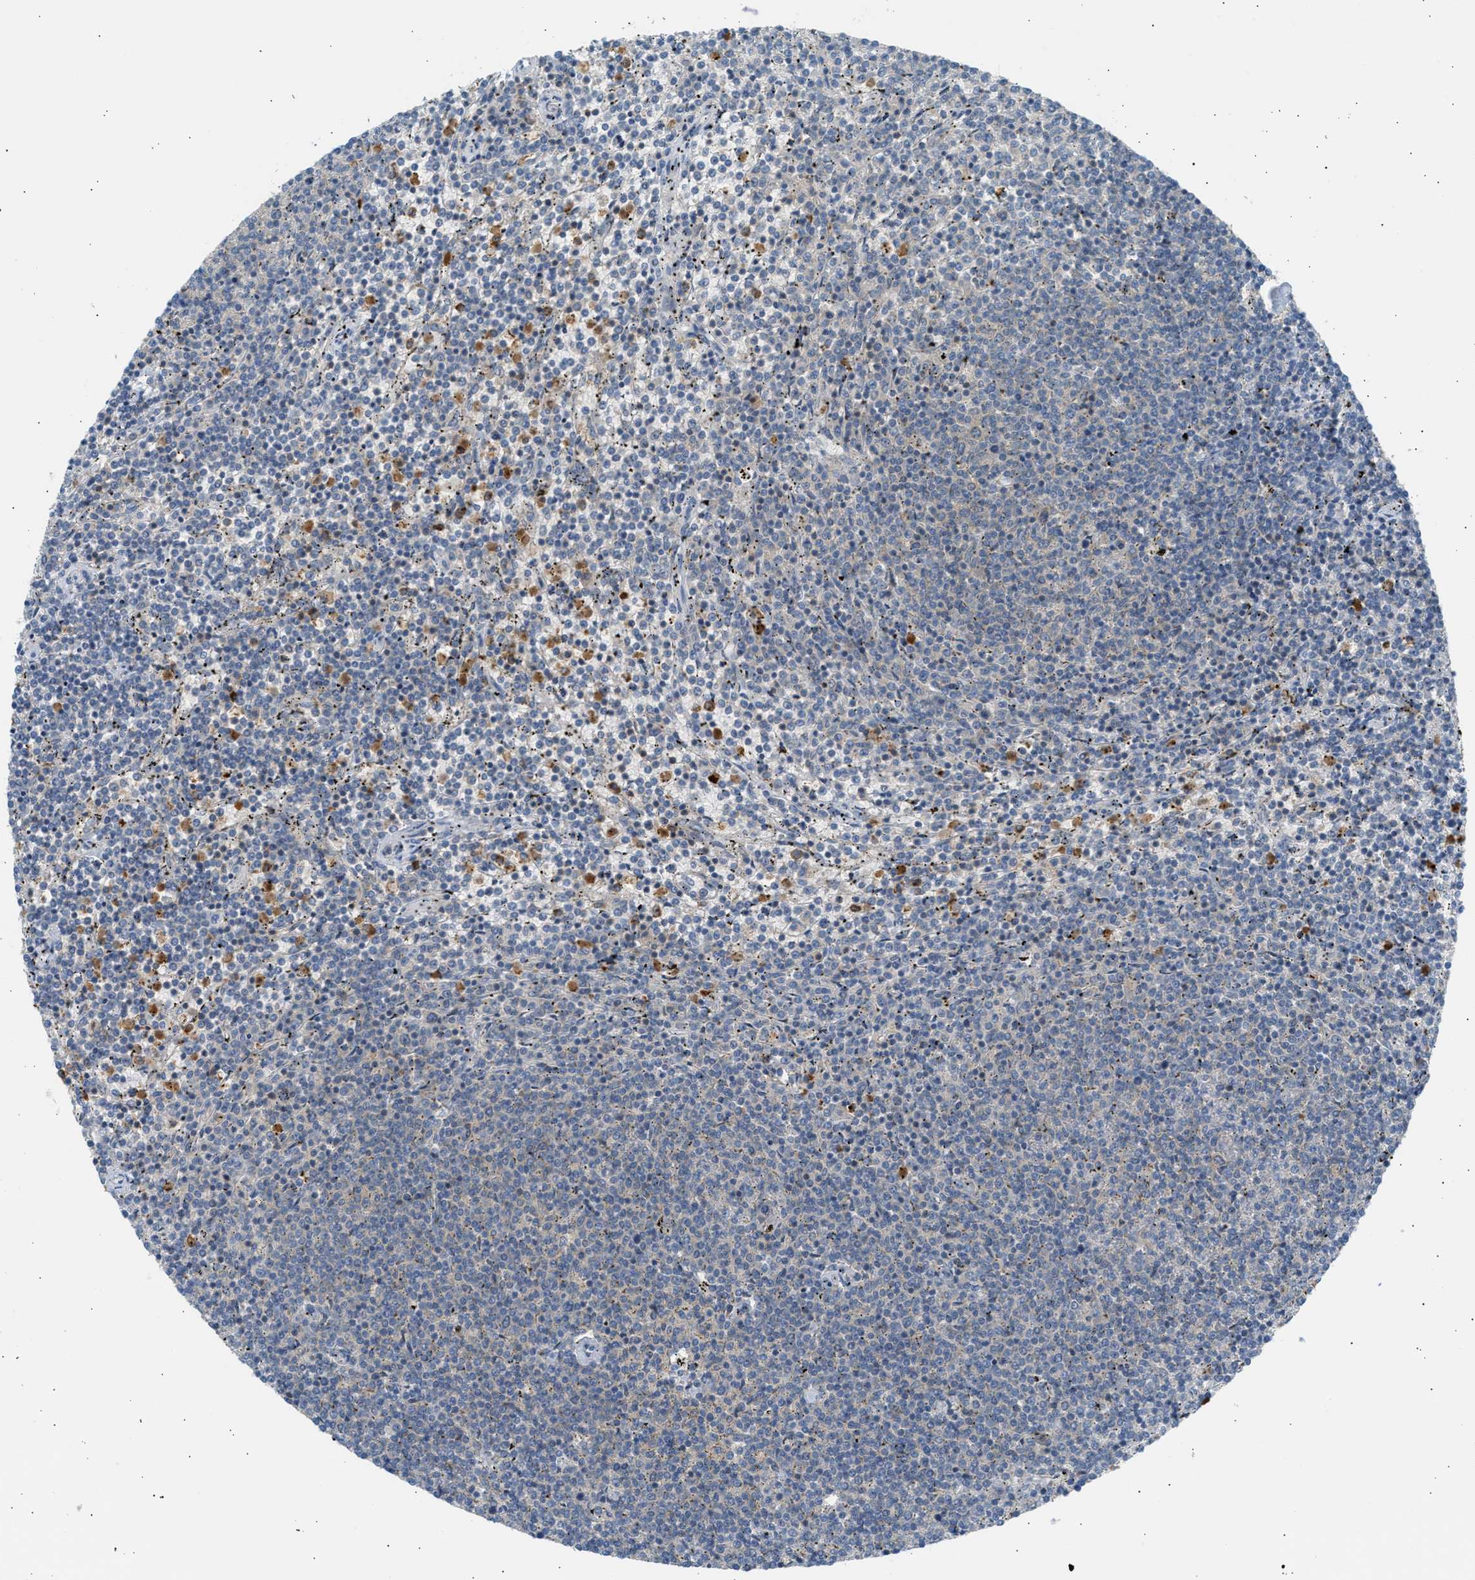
{"staining": {"intensity": "negative", "quantity": "none", "location": "none"}, "tissue": "lymphoma", "cell_type": "Tumor cells", "image_type": "cancer", "snomed": [{"axis": "morphology", "description": "Malignant lymphoma, non-Hodgkin's type, Low grade"}, {"axis": "topography", "description": "Spleen"}], "caption": "Immunohistochemistry (IHC) histopathology image of neoplastic tissue: human low-grade malignant lymphoma, non-Hodgkin's type stained with DAB shows no significant protein expression in tumor cells.", "gene": "TRIM50", "patient": {"sex": "female", "age": 50}}